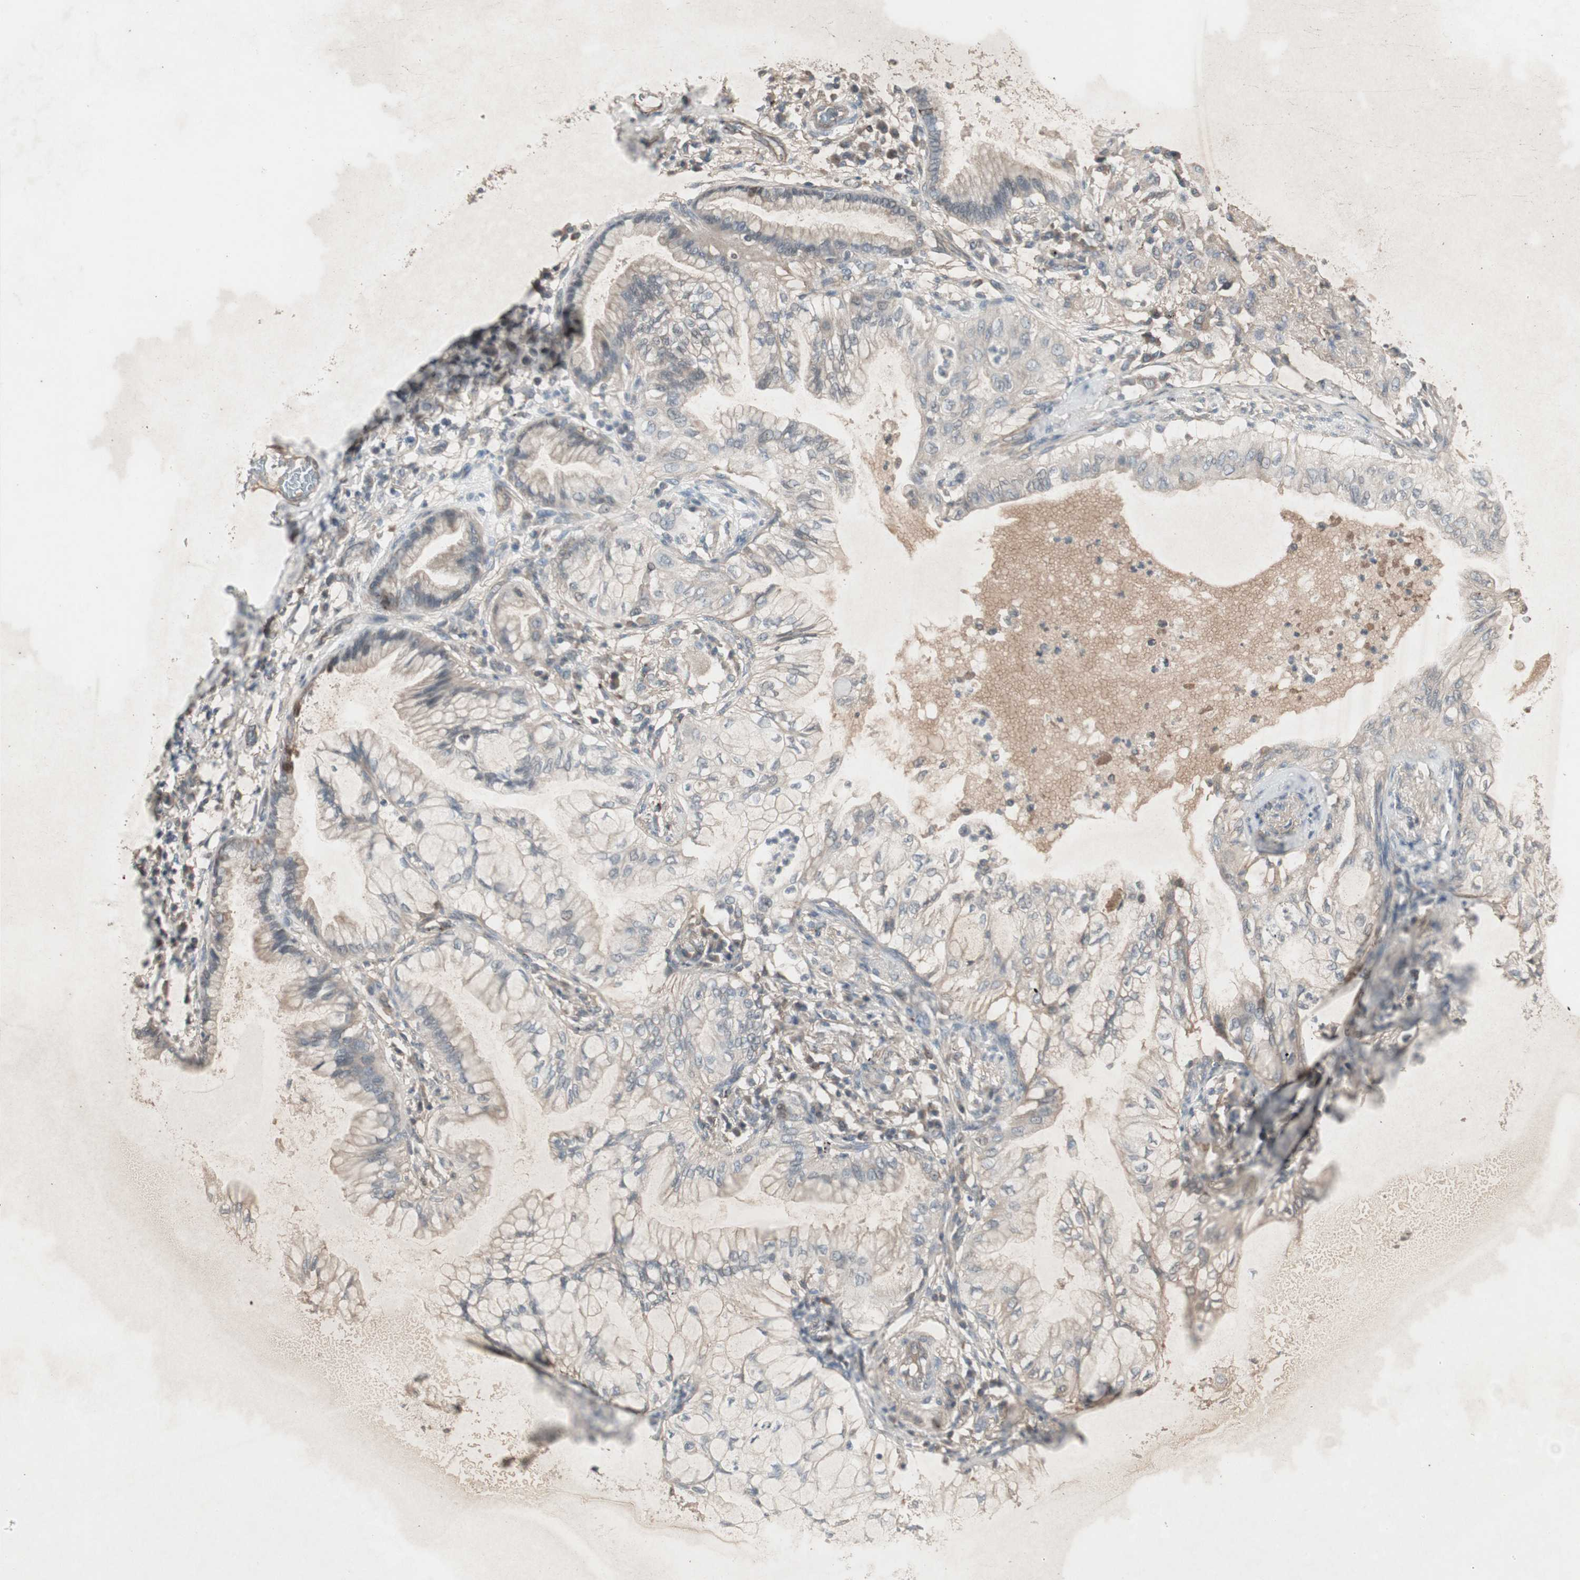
{"staining": {"intensity": "weak", "quantity": "25%-75%", "location": "cytoplasmic/membranous"}, "tissue": "lung cancer", "cell_type": "Tumor cells", "image_type": "cancer", "snomed": [{"axis": "morphology", "description": "Adenocarcinoma, NOS"}, {"axis": "topography", "description": "Lung"}], "caption": "This micrograph displays immunohistochemistry (IHC) staining of lung cancer, with low weak cytoplasmic/membranous positivity in about 25%-75% of tumor cells.", "gene": "JMJD7-PLA2G4B", "patient": {"sex": "female", "age": 70}}